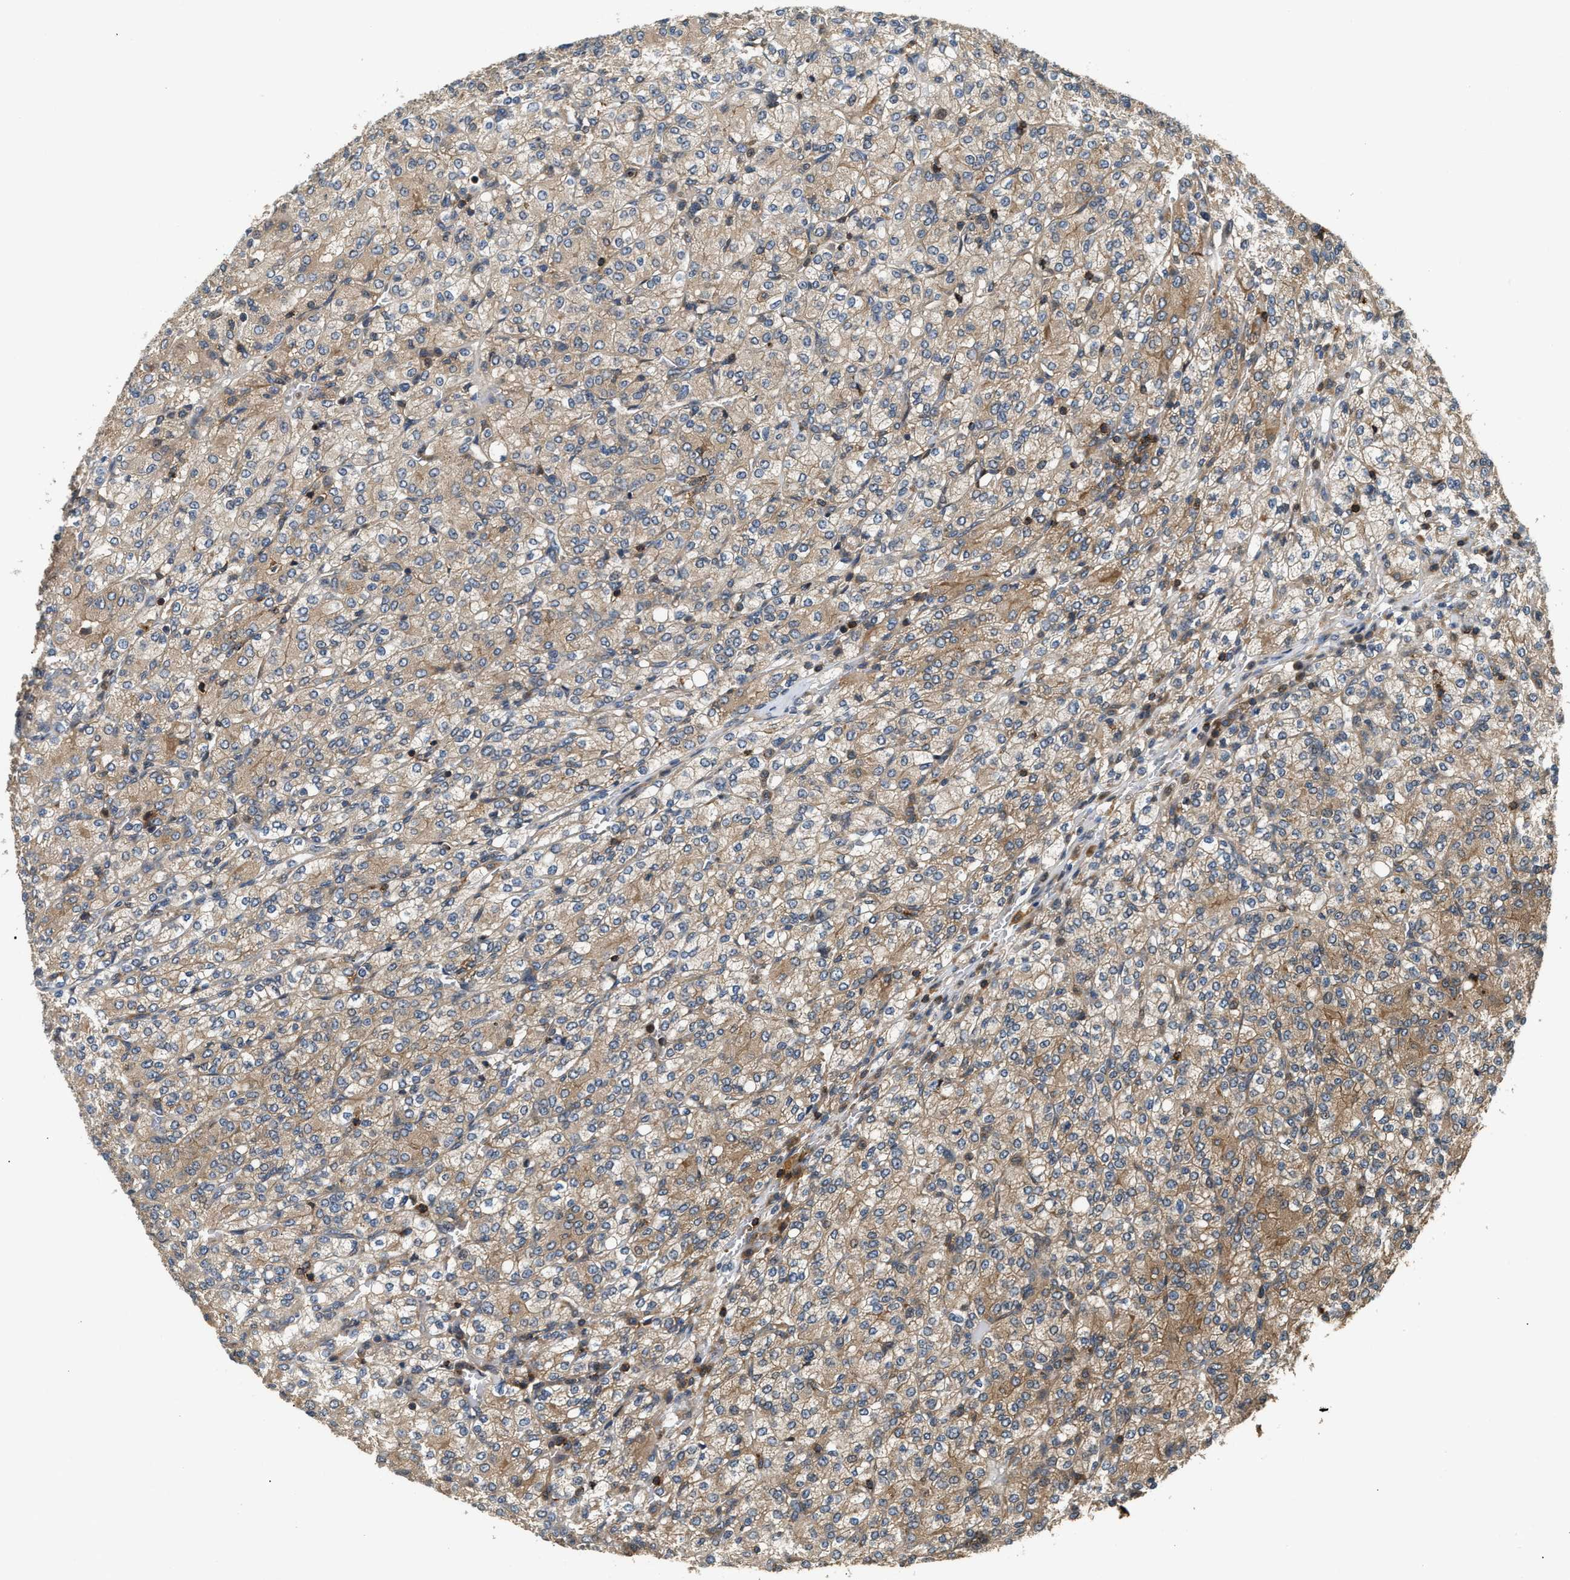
{"staining": {"intensity": "moderate", "quantity": ">75%", "location": "cytoplasmic/membranous"}, "tissue": "renal cancer", "cell_type": "Tumor cells", "image_type": "cancer", "snomed": [{"axis": "morphology", "description": "Adenocarcinoma, NOS"}, {"axis": "topography", "description": "Kidney"}], "caption": "Immunohistochemistry (IHC) of renal cancer exhibits medium levels of moderate cytoplasmic/membranous positivity in about >75% of tumor cells.", "gene": "SNX5", "patient": {"sex": "male", "age": 77}}